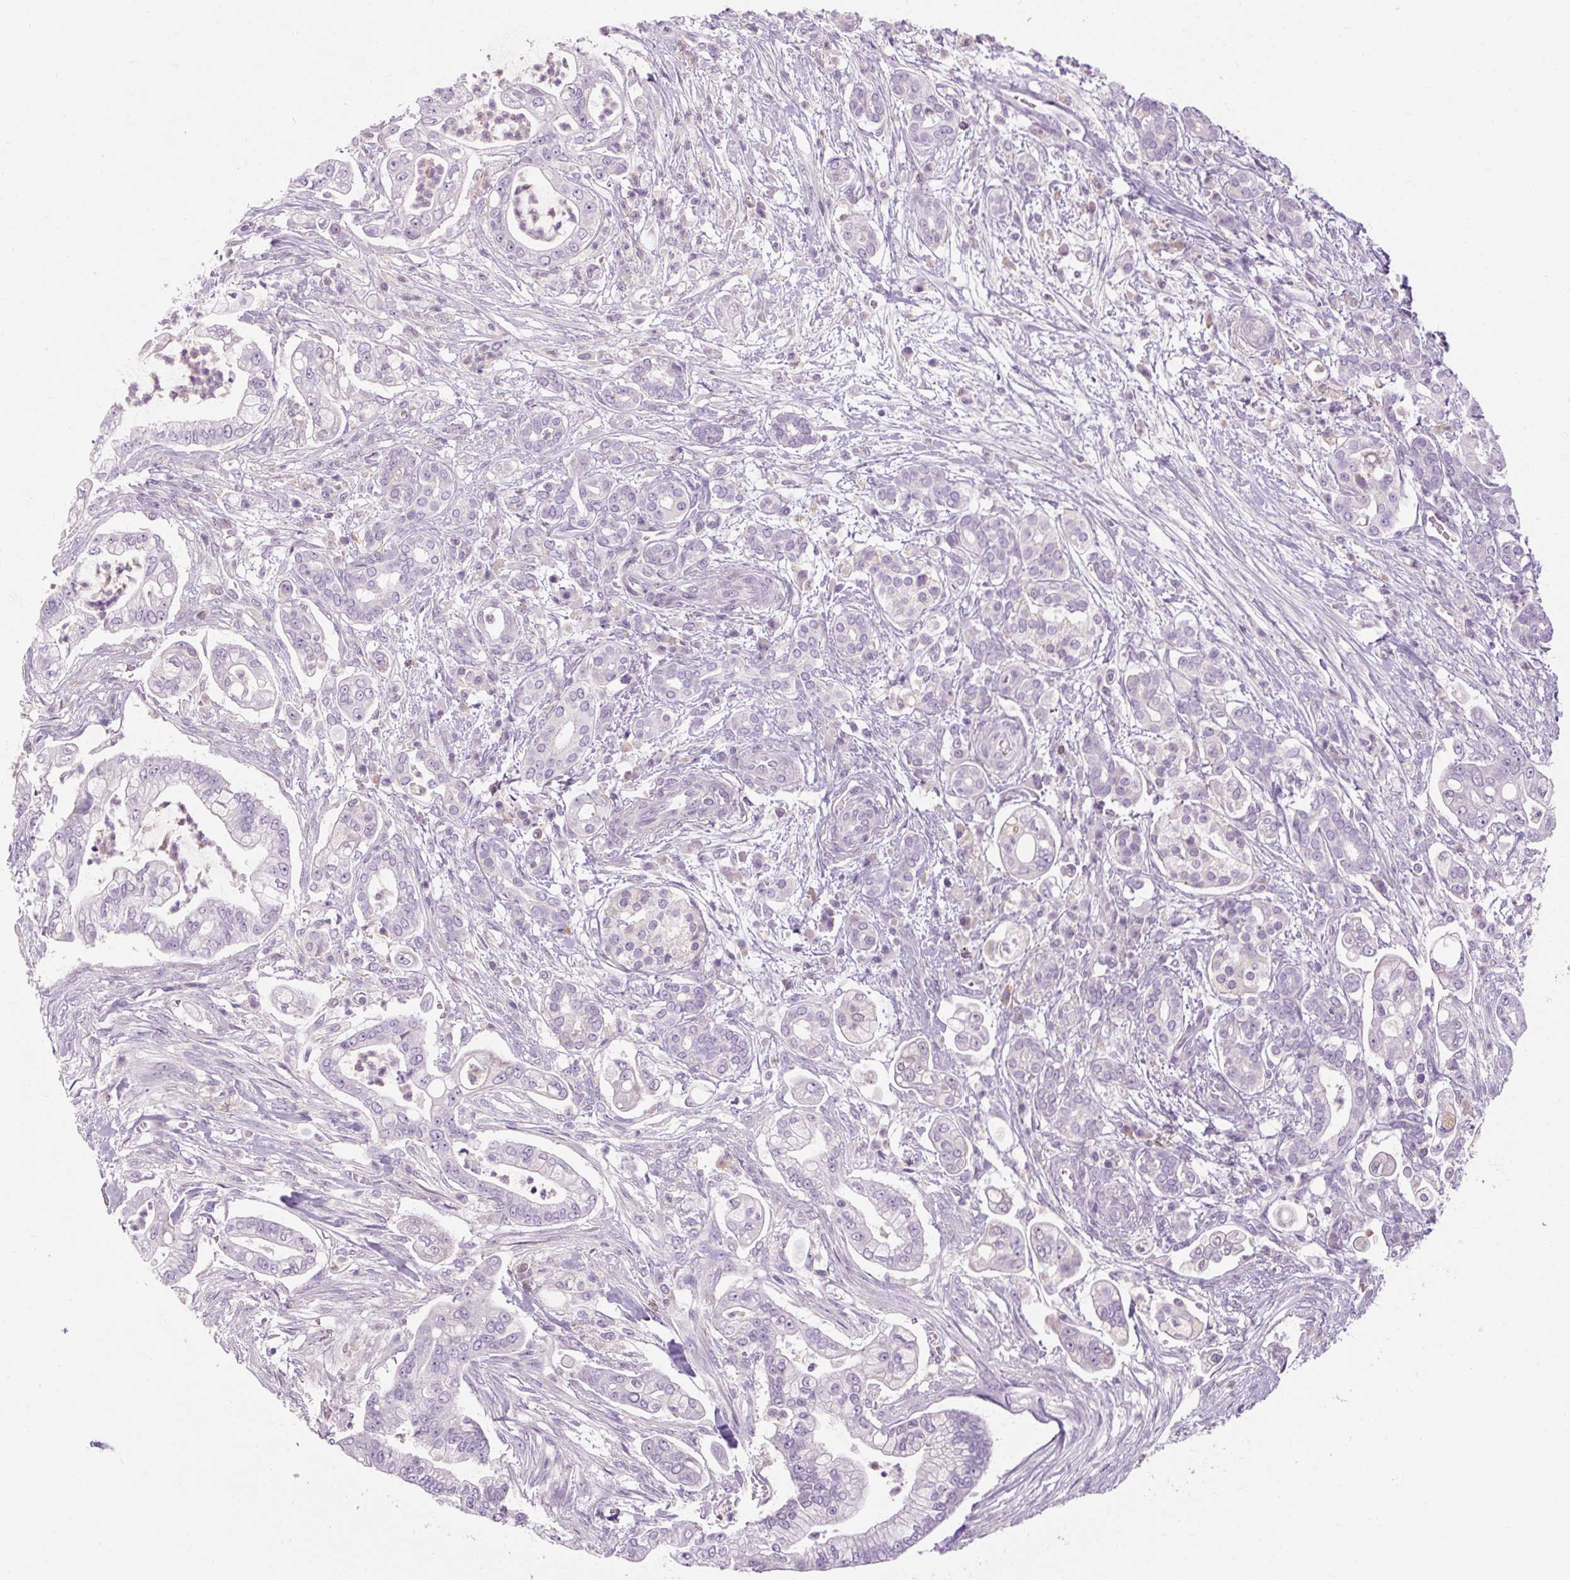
{"staining": {"intensity": "negative", "quantity": "none", "location": "none"}, "tissue": "pancreatic cancer", "cell_type": "Tumor cells", "image_type": "cancer", "snomed": [{"axis": "morphology", "description": "Adenocarcinoma, NOS"}, {"axis": "topography", "description": "Pancreas"}], "caption": "The photomicrograph displays no staining of tumor cells in adenocarcinoma (pancreatic). Brightfield microscopy of immunohistochemistry stained with DAB (brown) and hematoxylin (blue), captured at high magnification.", "gene": "TIGD2", "patient": {"sex": "female", "age": 69}}